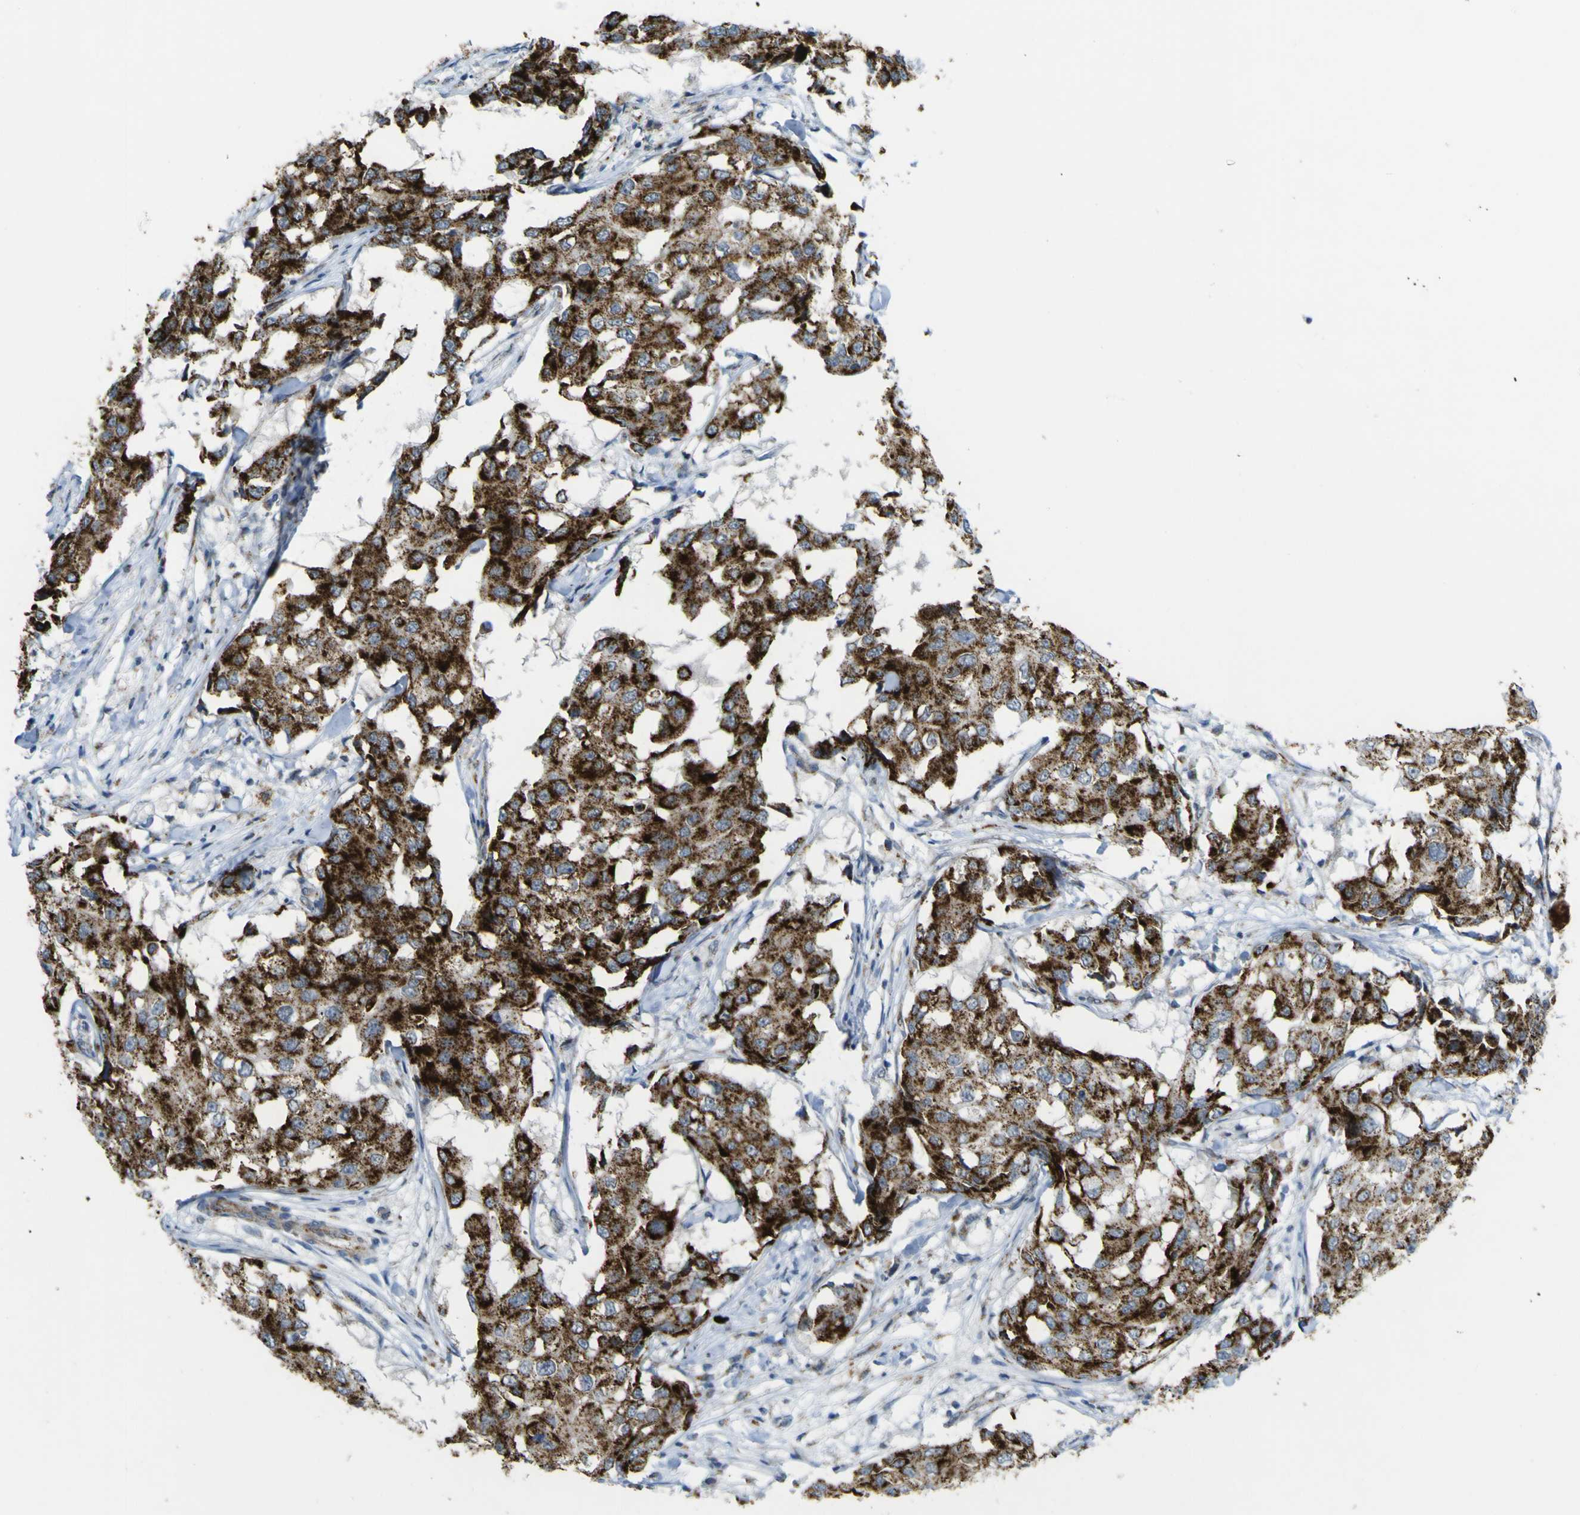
{"staining": {"intensity": "strong", "quantity": ">75%", "location": "cytoplasmic/membranous"}, "tissue": "breast cancer", "cell_type": "Tumor cells", "image_type": "cancer", "snomed": [{"axis": "morphology", "description": "Duct carcinoma"}, {"axis": "topography", "description": "Breast"}], "caption": "Immunohistochemical staining of human intraductal carcinoma (breast) reveals strong cytoplasmic/membranous protein staining in approximately >75% of tumor cells. The staining was performed using DAB, with brown indicating positive protein expression. Nuclei are stained blue with hematoxylin.", "gene": "ACBD5", "patient": {"sex": "female", "age": 27}}